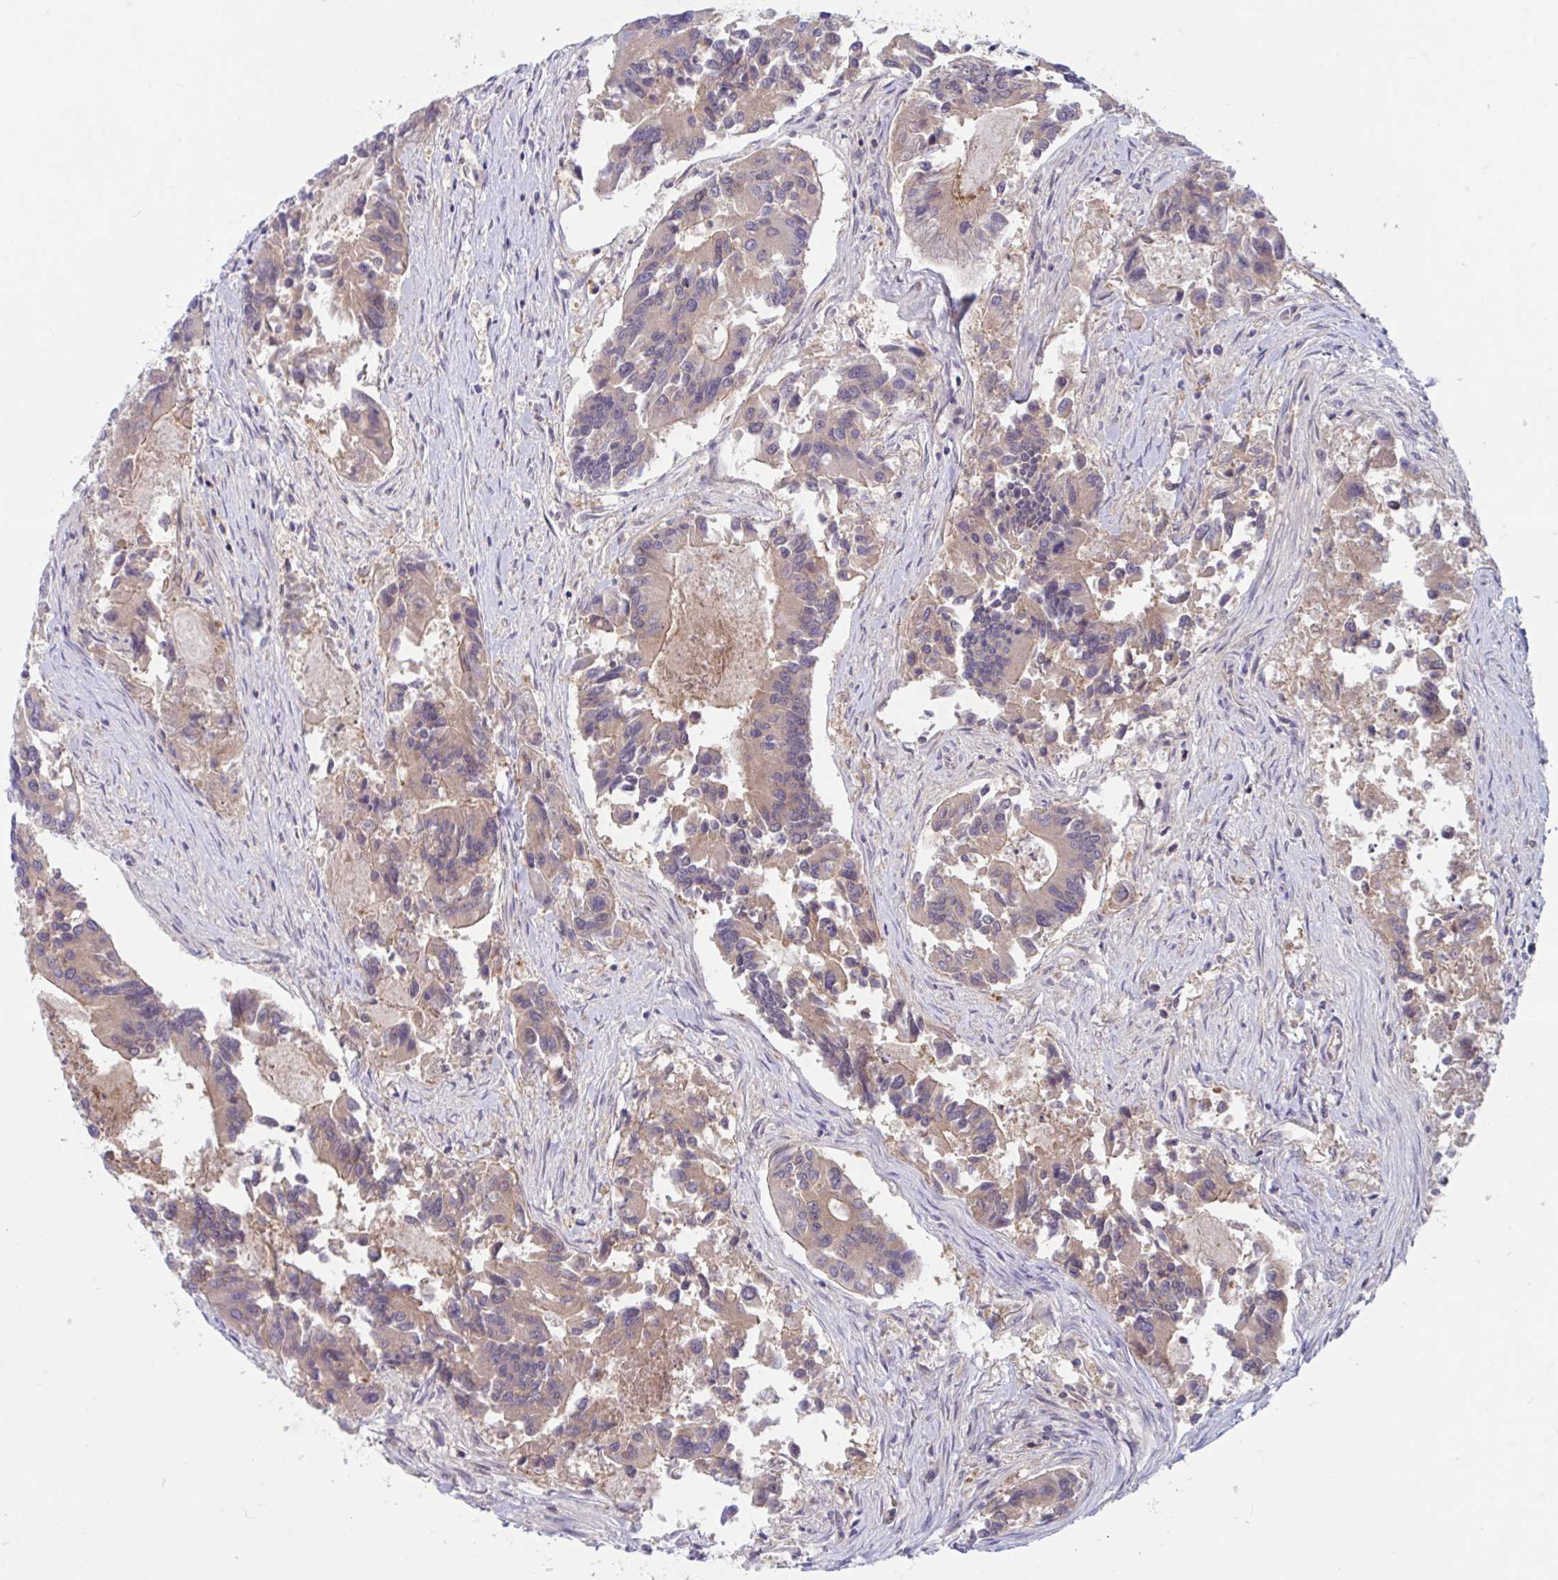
{"staining": {"intensity": "weak", "quantity": ">75%", "location": "cytoplasmic/membranous,nuclear"}, "tissue": "colorectal cancer", "cell_type": "Tumor cells", "image_type": "cancer", "snomed": [{"axis": "morphology", "description": "Adenocarcinoma, NOS"}, {"axis": "topography", "description": "Colon"}], "caption": "Weak cytoplasmic/membranous and nuclear staining is present in approximately >75% of tumor cells in adenocarcinoma (colorectal).", "gene": "TSN", "patient": {"sex": "female", "age": 67}}